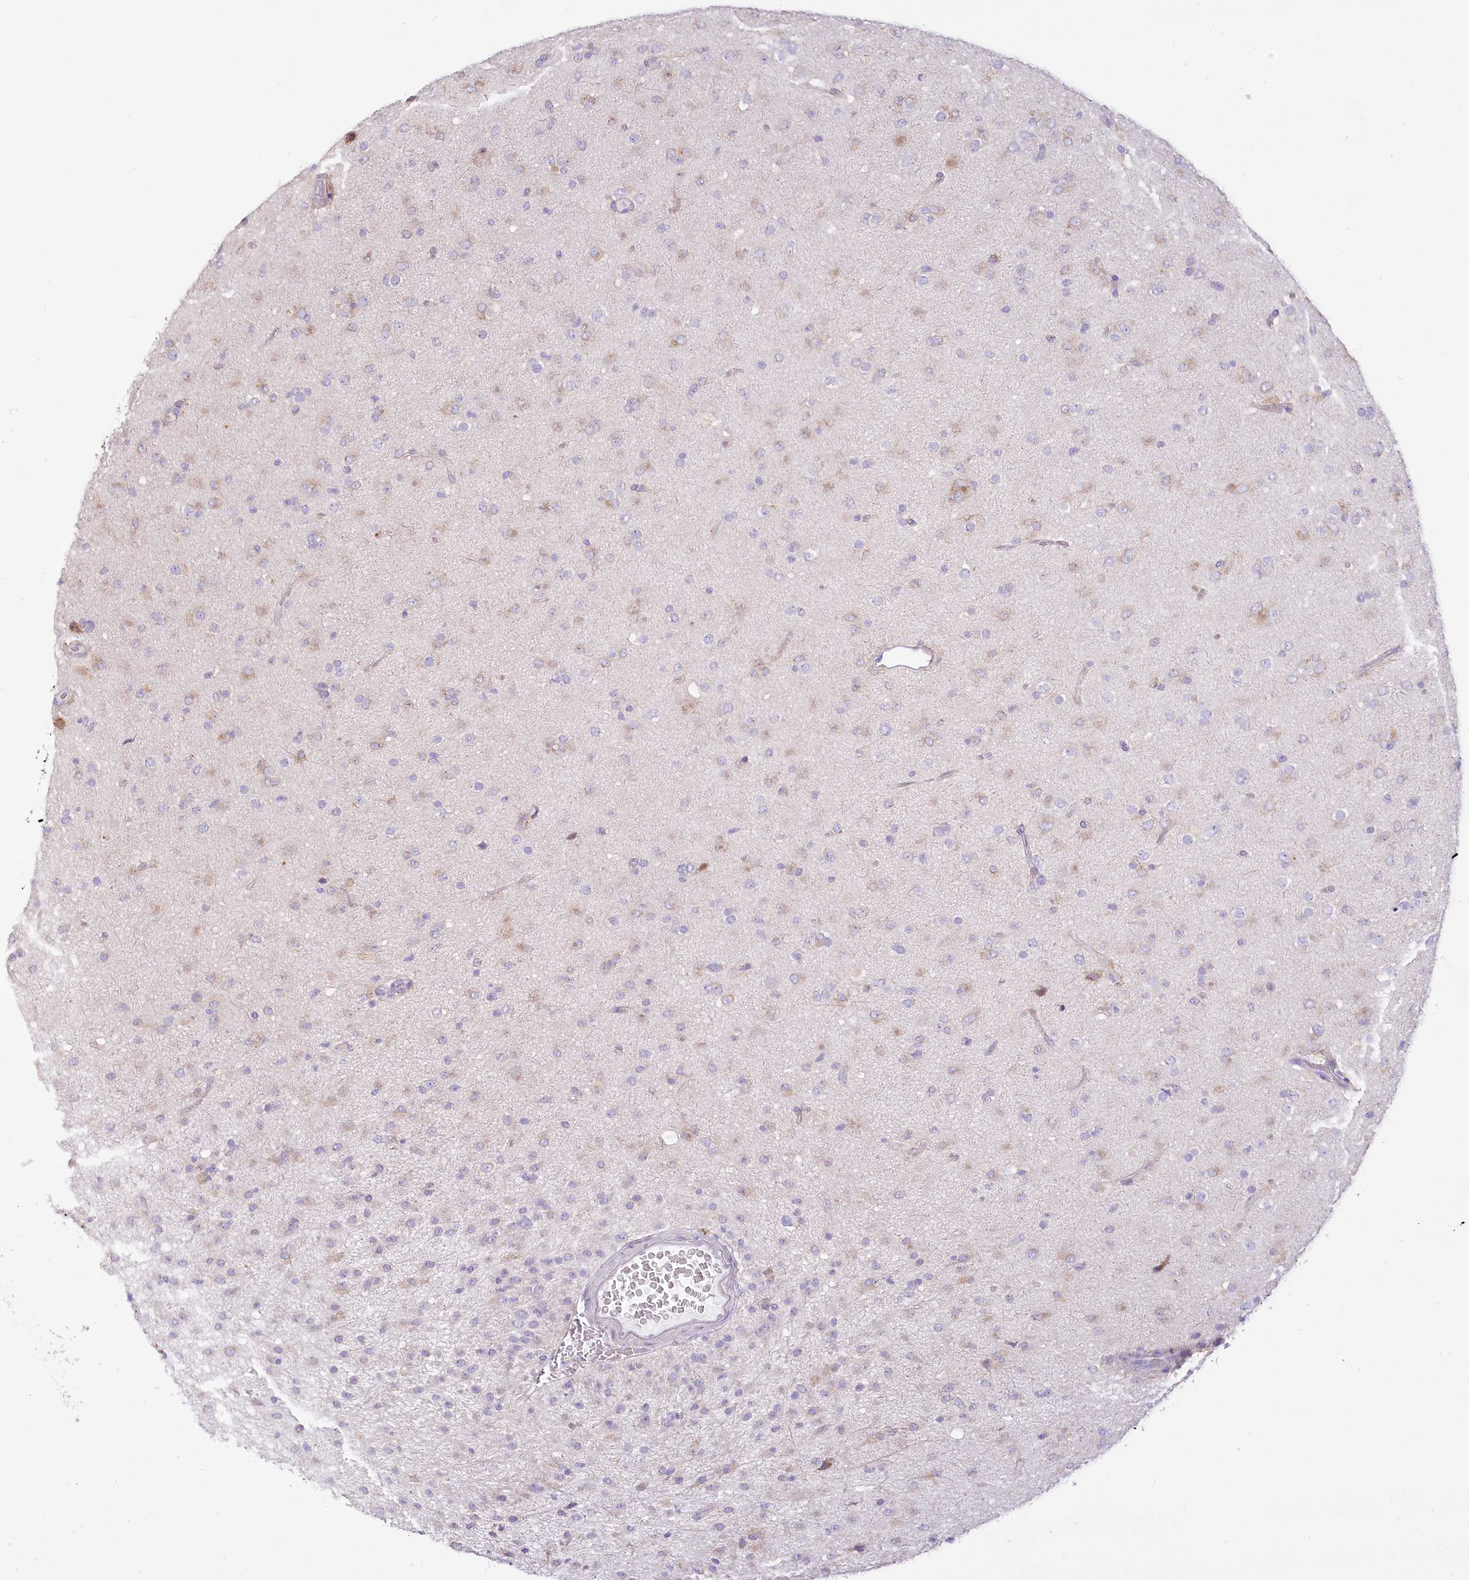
{"staining": {"intensity": "negative", "quantity": "none", "location": "none"}, "tissue": "glioma", "cell_type": "Tumor cells", "image_type": "cancer", "snomed": [{"axis": "morphology", "description": "Glioma, malignant, Low grade"}, {"axis": "topography", "description": "Brain"}], "caption": "Tumor cells show no significant positivity in malignant low-grade glioma.", "gene": "STT3B", "patient": {"sex": "male", "age": 65}}